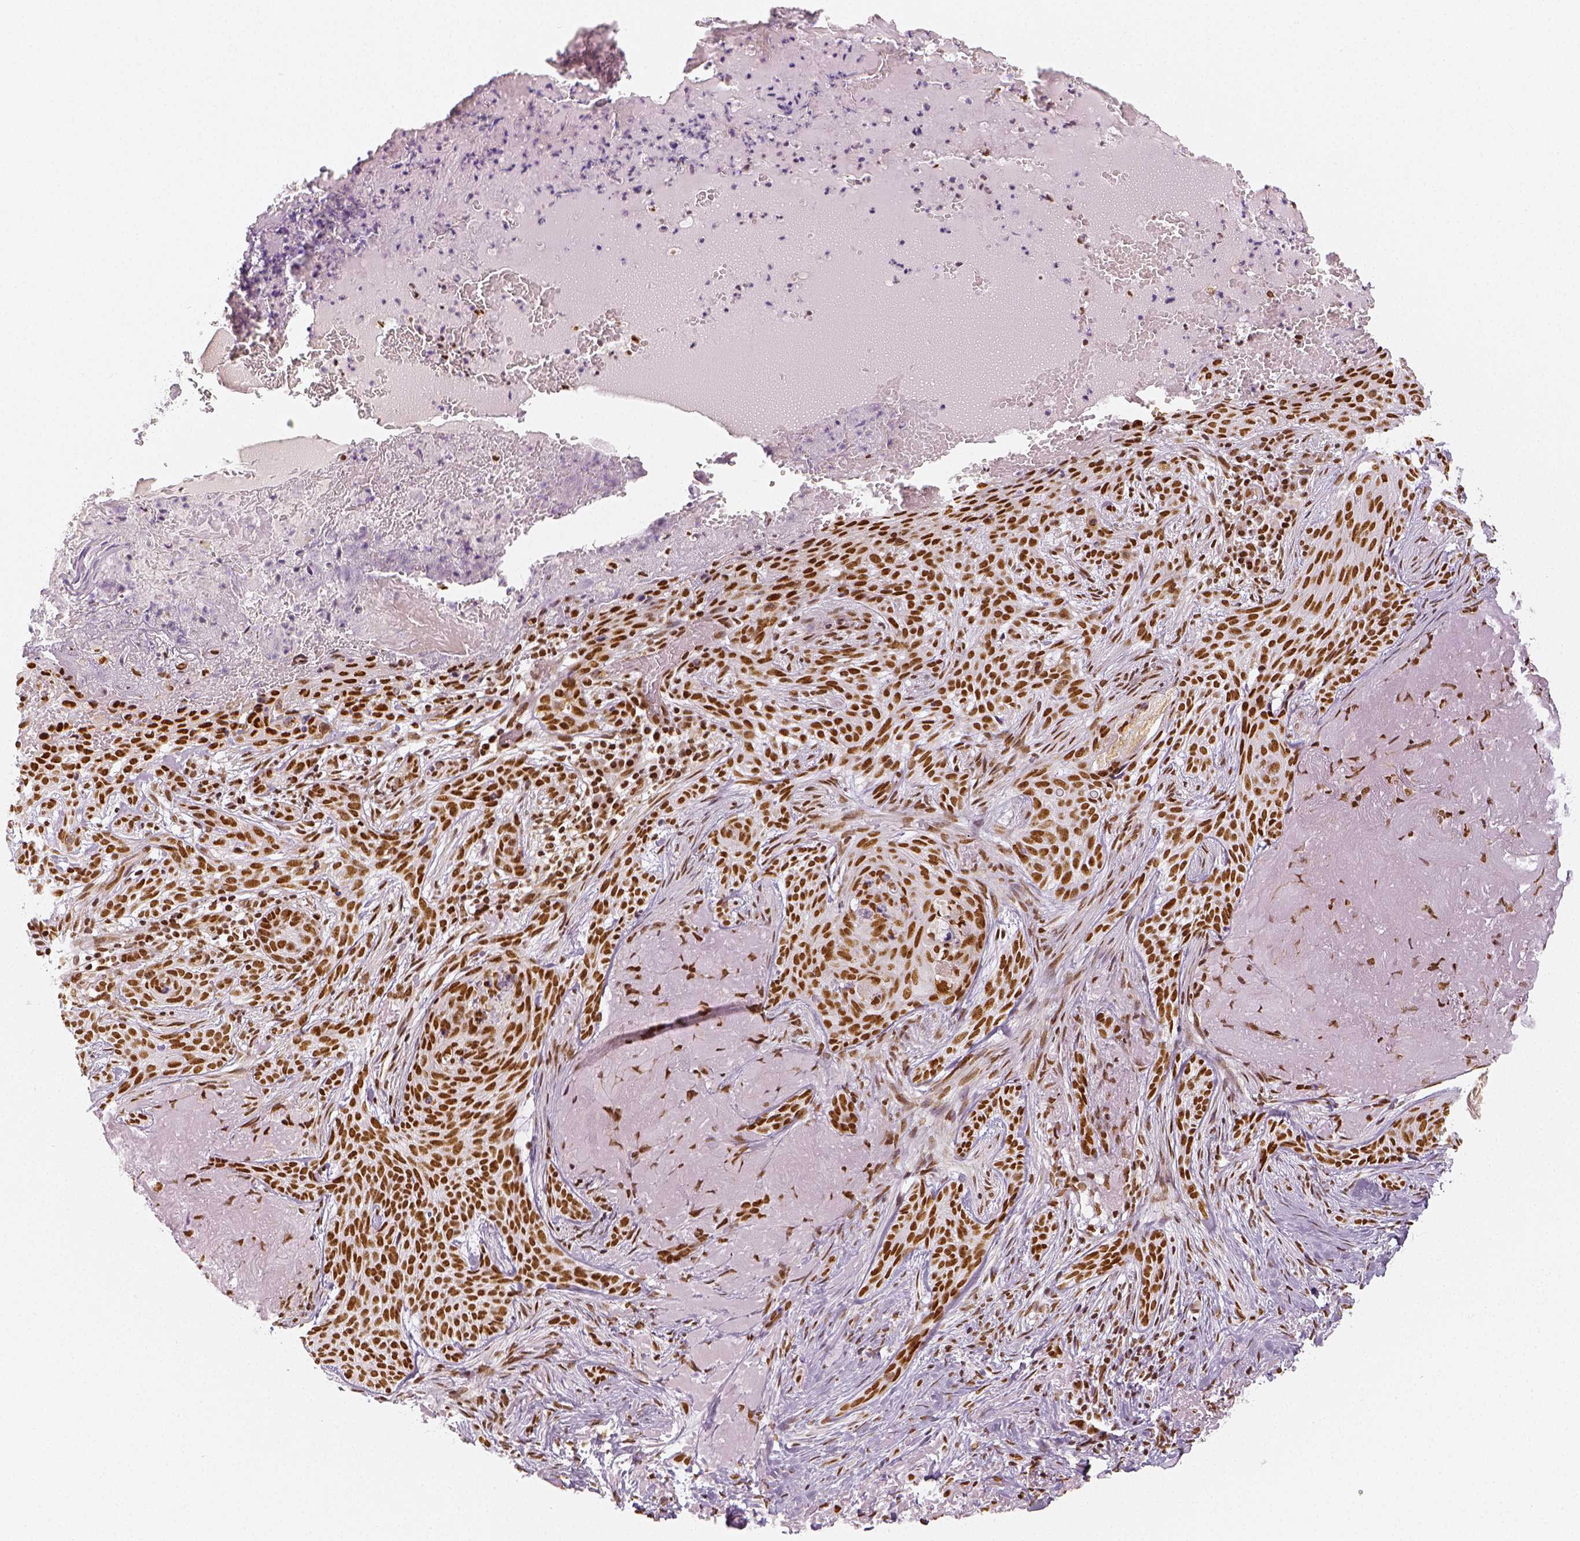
{"staining": {"intensity": "moderate", "quantity": ">75%", "location": "nuclear"}, "tissue": "skin cancer", "cell_type": "Tumor cells", "image_type": "cancer", "snomed": [{"axis": "morphology", "description": "Basal cell carcinoma"}, {"axis": "topography", "description": "Skin"}], "caption": "Immunohistochemical staining of human basal cell carcinoma (skin) demonstrates moderate nuclear protein expression in approximately >75% of tumor cells. (DAB (3,3'-diaminobenzidine) IHC, brown staining for protein, blue staining for nuclei).", "gene": "KDM5B", "patient": {"sex": "male", "age": 84}}